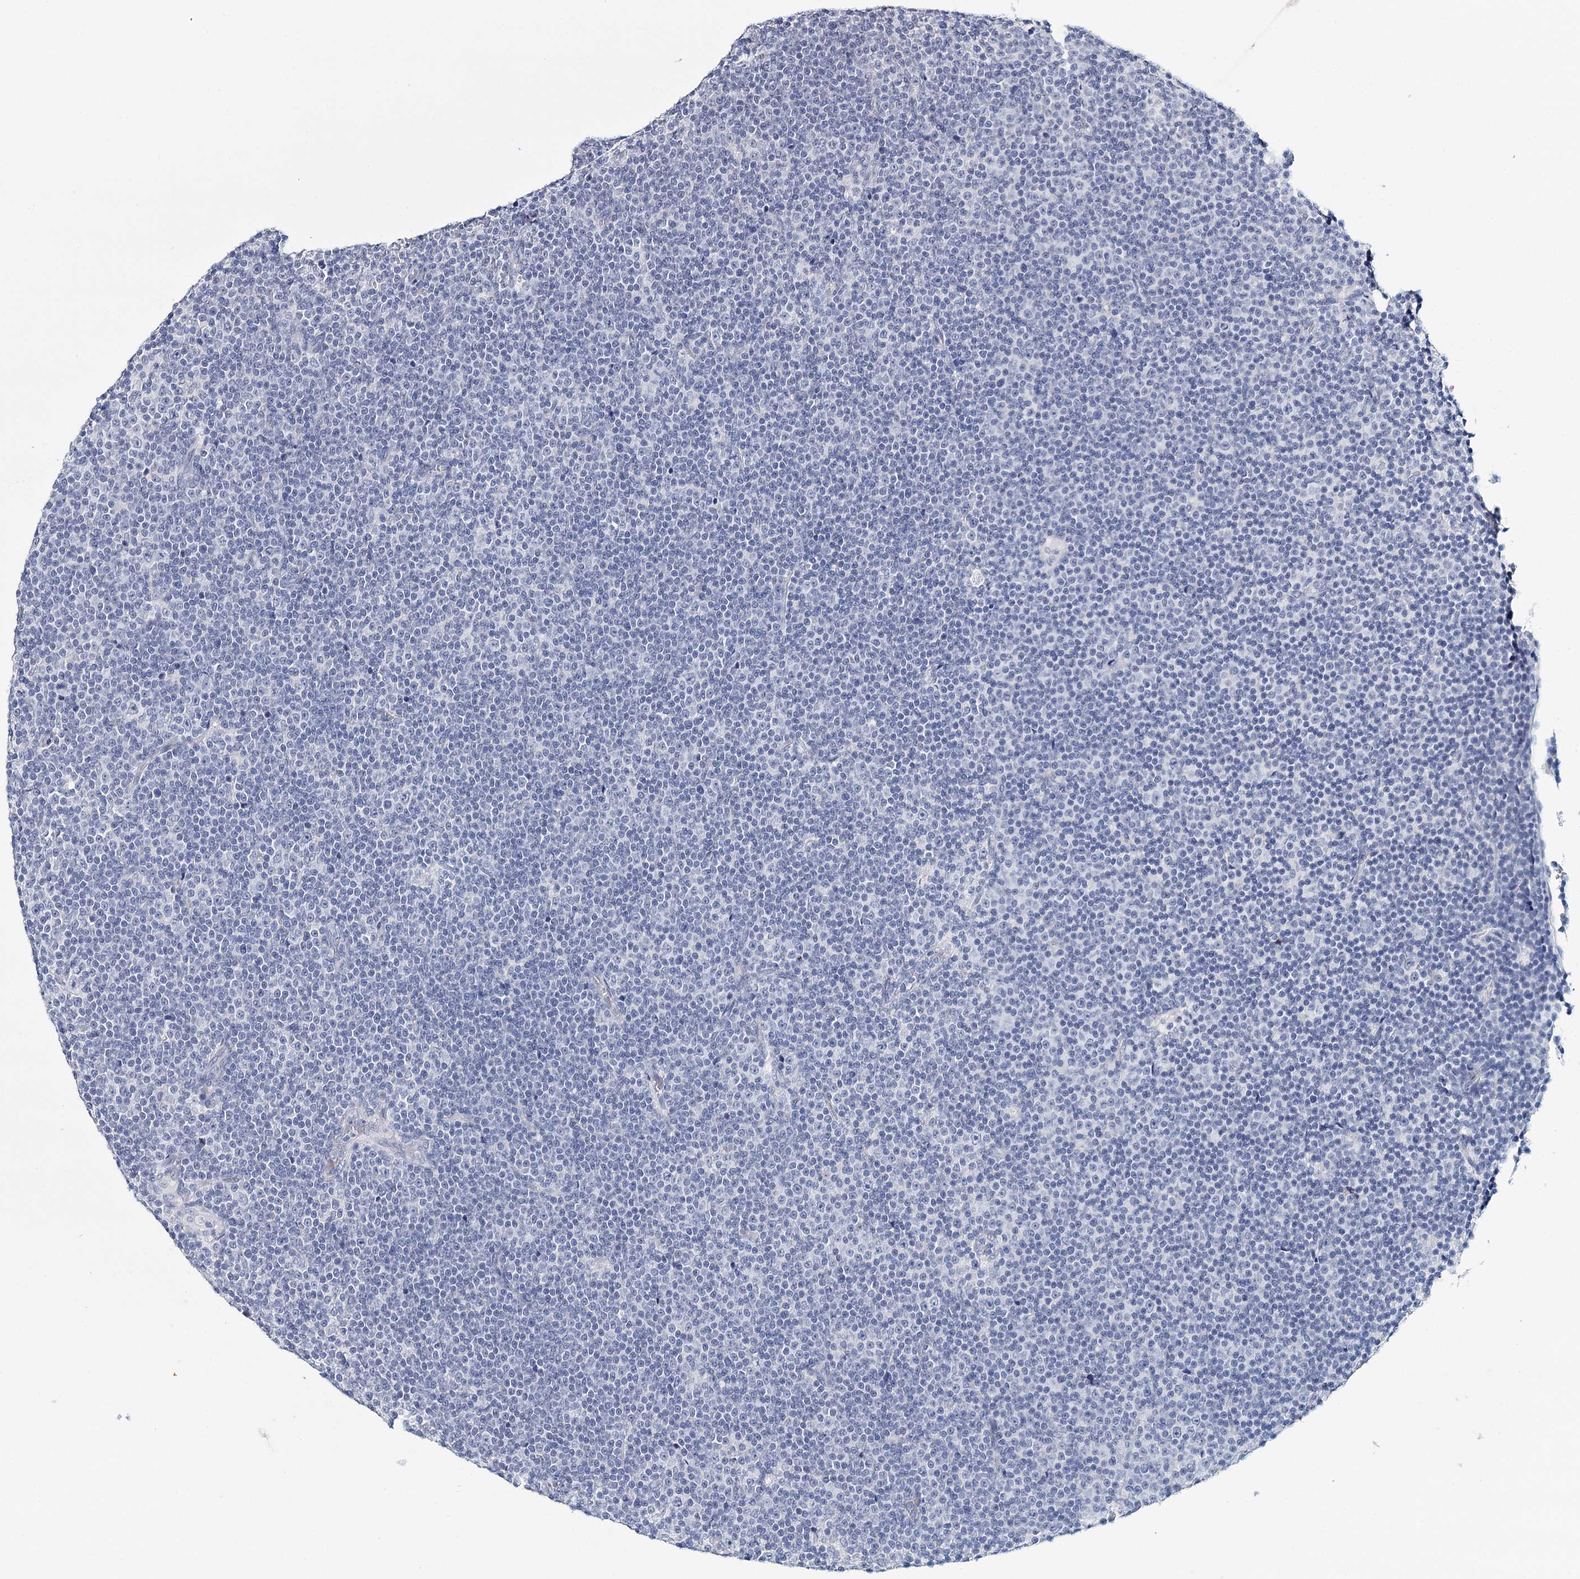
{"staining": {"intensity": "negative", "quantity": "none", "location": "none"}, "tissue": "lymphoma", "cell_type": "Tumor cells", "image_type": "cancer", "snomed": [{"axis": "morphology", "description": "Malignant lymphoma, non-Hodgkin's type, Low grade"}, {"axis": "topography", "description": "Lymph node"}], "caption": "DAB (3,3'-diaminobenzidine) immunohistochemical staining of human lymphoma demonstrates no significant staining in tumor cells. Nuclei are stained in blue.", "gene": "HSPA4L", "patient": {"sex": "female", "age": 67}}